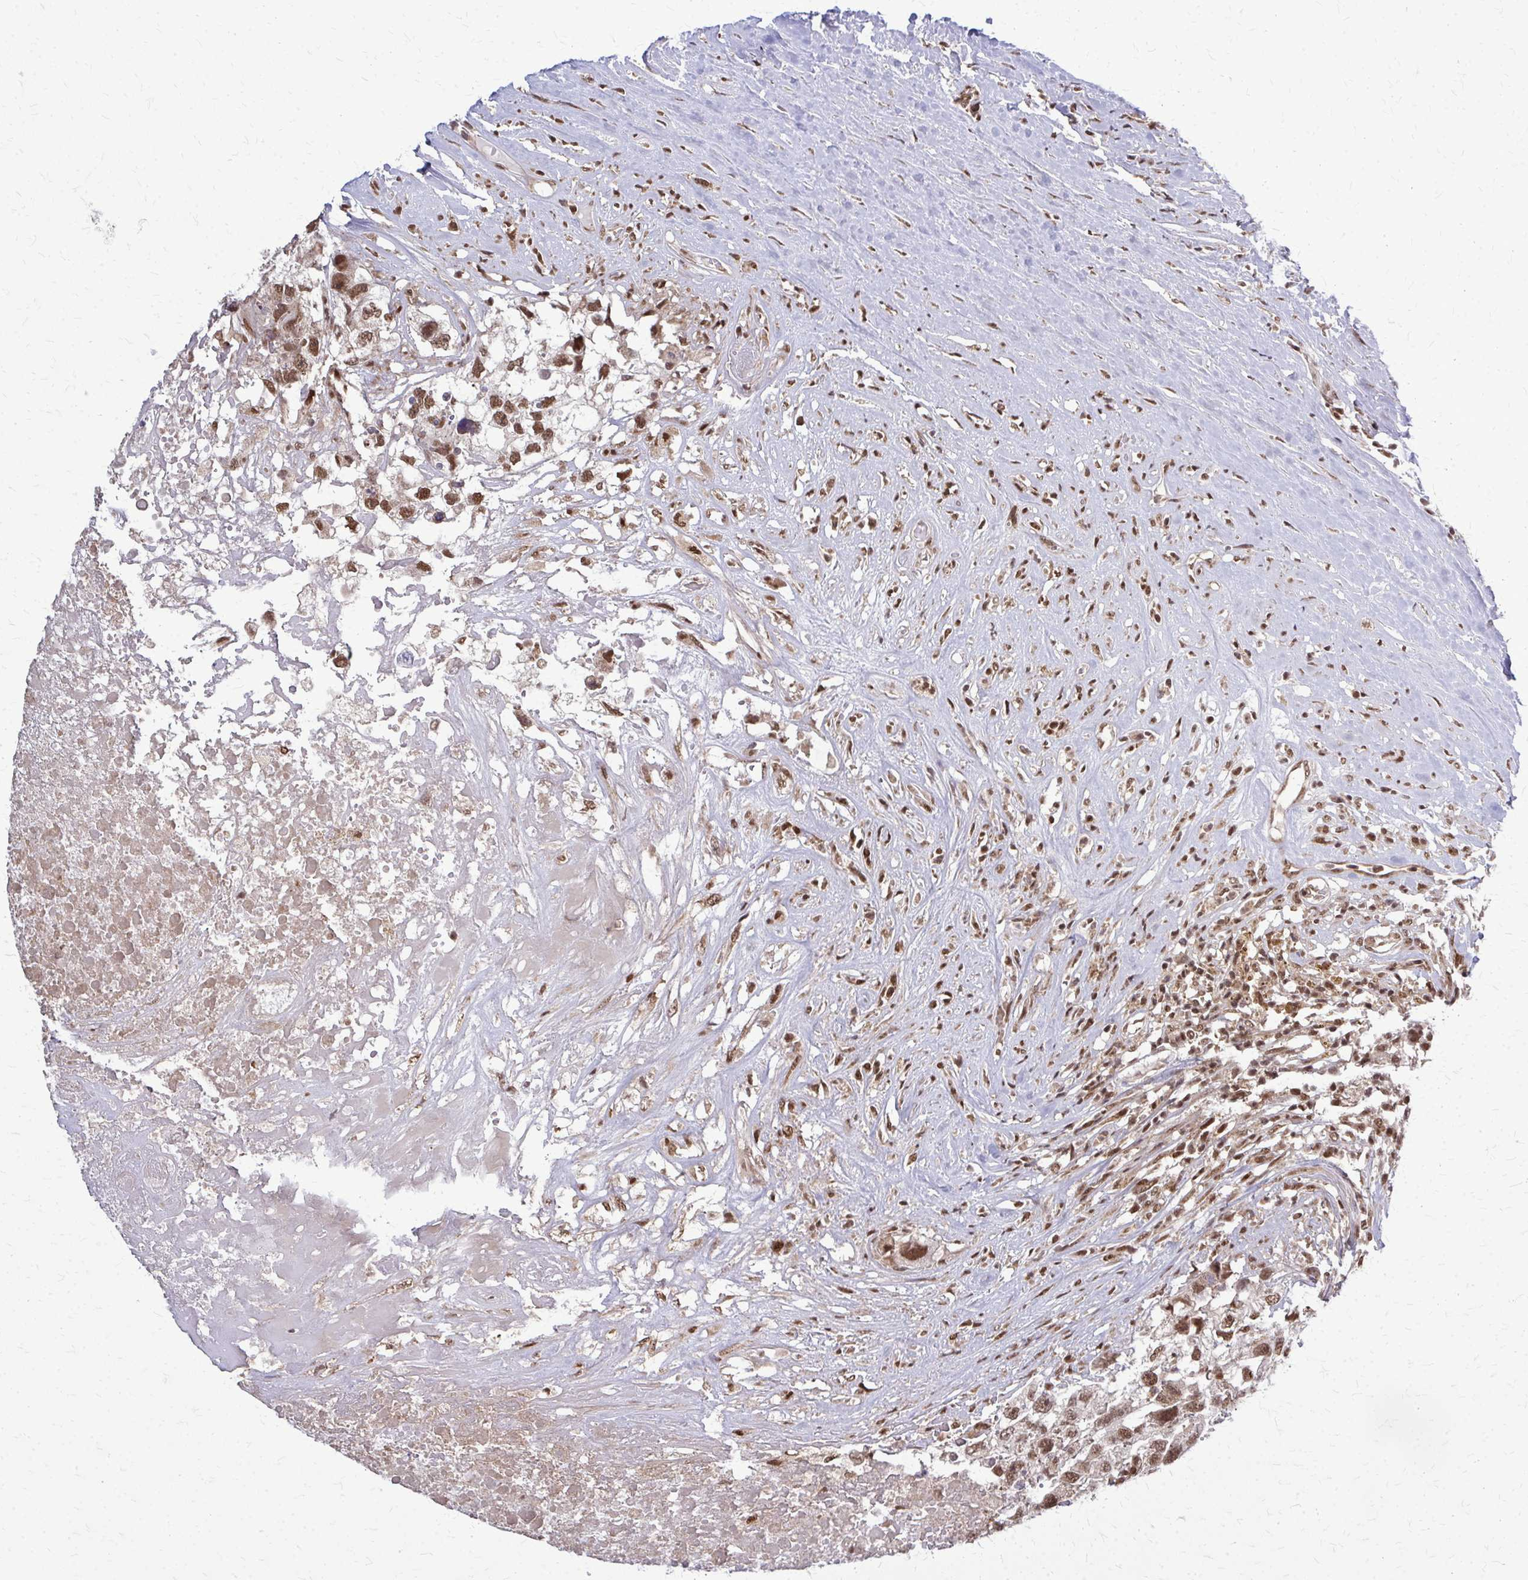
{"staining": {"intensity": "moderate", "quantity": ">75%", "location": "nuclear"}, "tissue": "testis cancer", "cell_type": "Tumor cells", "image_type": "cancer", "snomed": [{"axis": "morphology", "description": "Carcinoma, Embryonal, NOS"}, {"axis": "topography", "description": "Testis"}], "caption": "A micrograph showing moderate nuclear expression in about >75% of tumor cells in embryonal carcinoma (testis), as visualized by brown immunohistochemical staining.", "gene": "HDAC3", "patient": {"sex": "male", "age": 83}}